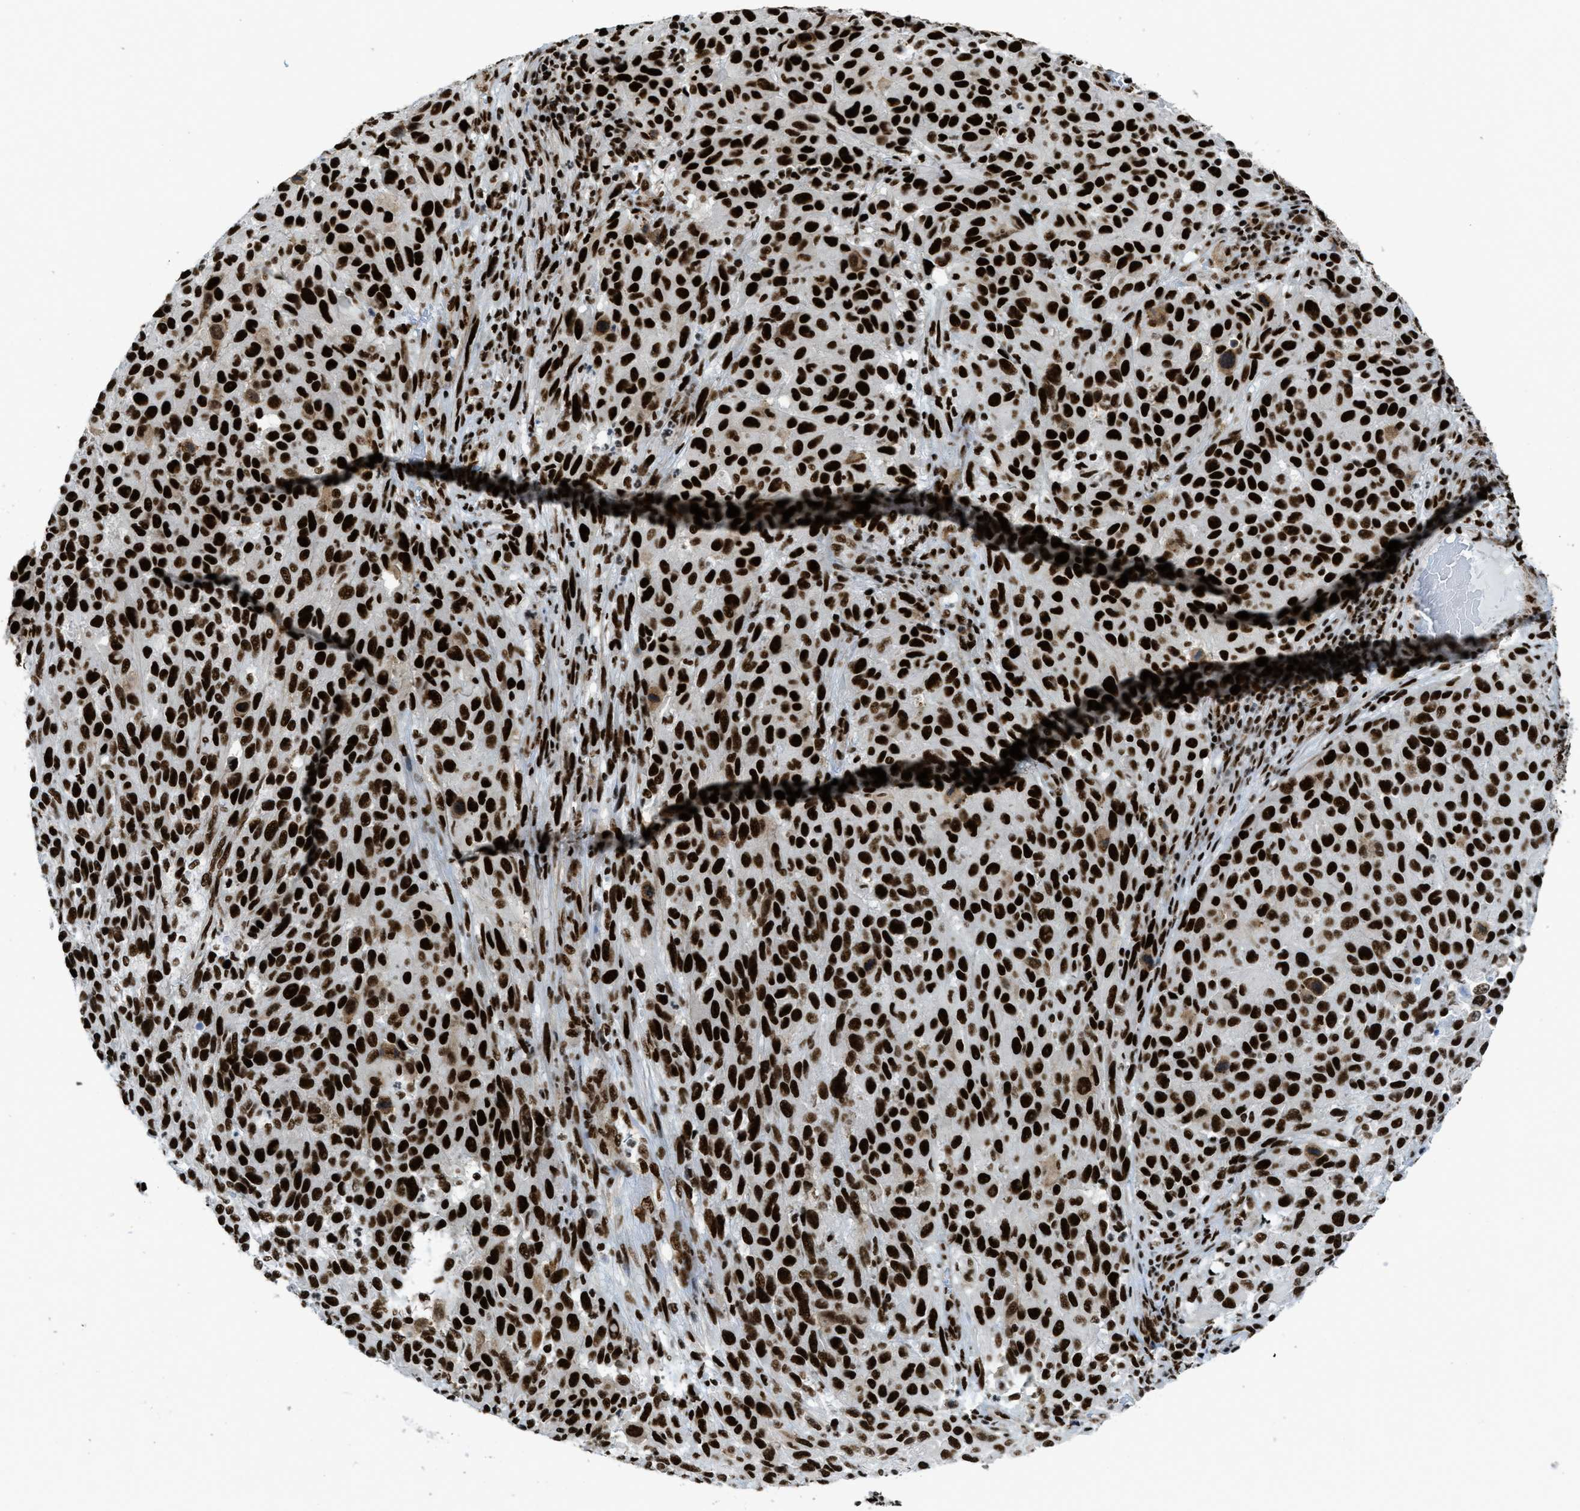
{"staining": {"intensity": "strong", "quantity": ">75%", "location": "nuclear"}, "tissue": "melanoma", "cell_type": "Tumor cells", "image_type": "cancer", "snomed": [{"axis": "morphology", "description": "Malignant melanoma, Metastatic site"}, {"axis": "topography", "description": "Lymph node"}], "caption": "Immunohistochemical staining of human melanoma demonstrates high levels of strong nuclear staining in about >75% of tumor cells.", "gene": "ZNF207", "patient": {"sex": "male", "age": 61}}